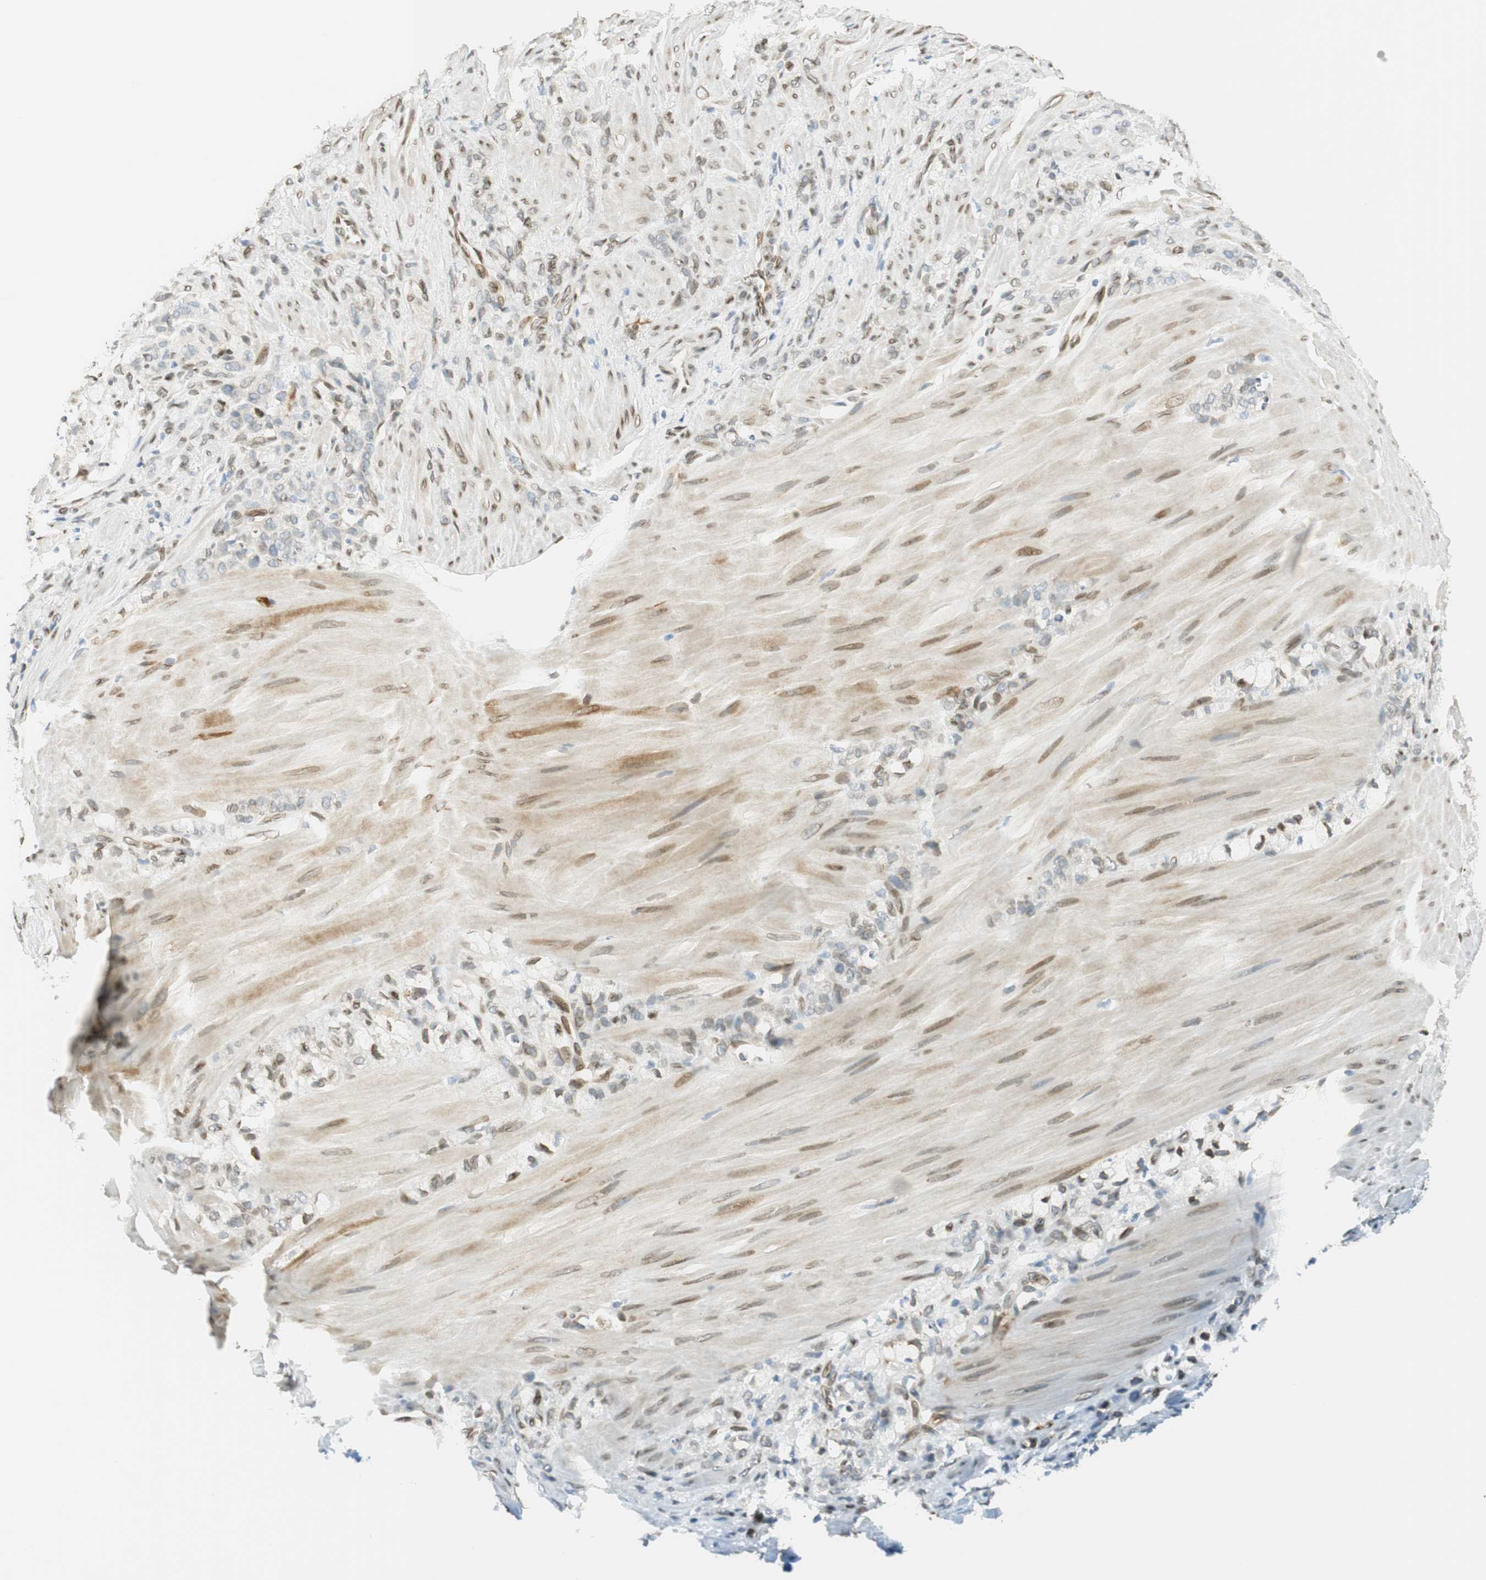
{"staining": {"intensity": "weak", "quantity": "25%-75%", "location": "nuclear"}, "tissue": "stomach cancer", "cell_type": "Tumor cells", "image_type": "cancer", "snomed": [{"axis": "morphology", "description": "Adenocarcinoma, NOS"}, {"axis": "topography", "description": "Stomach"}], "caption": "High-power microscopy captured an immunohistochemistry micrograph of stomach cancer (adenocarcinoma), revealing weak nuclear expression in approximately 25%-75% of tumor cells.", "gene": "TMEM260", "patient": {"sex": "male", "age": 82}}